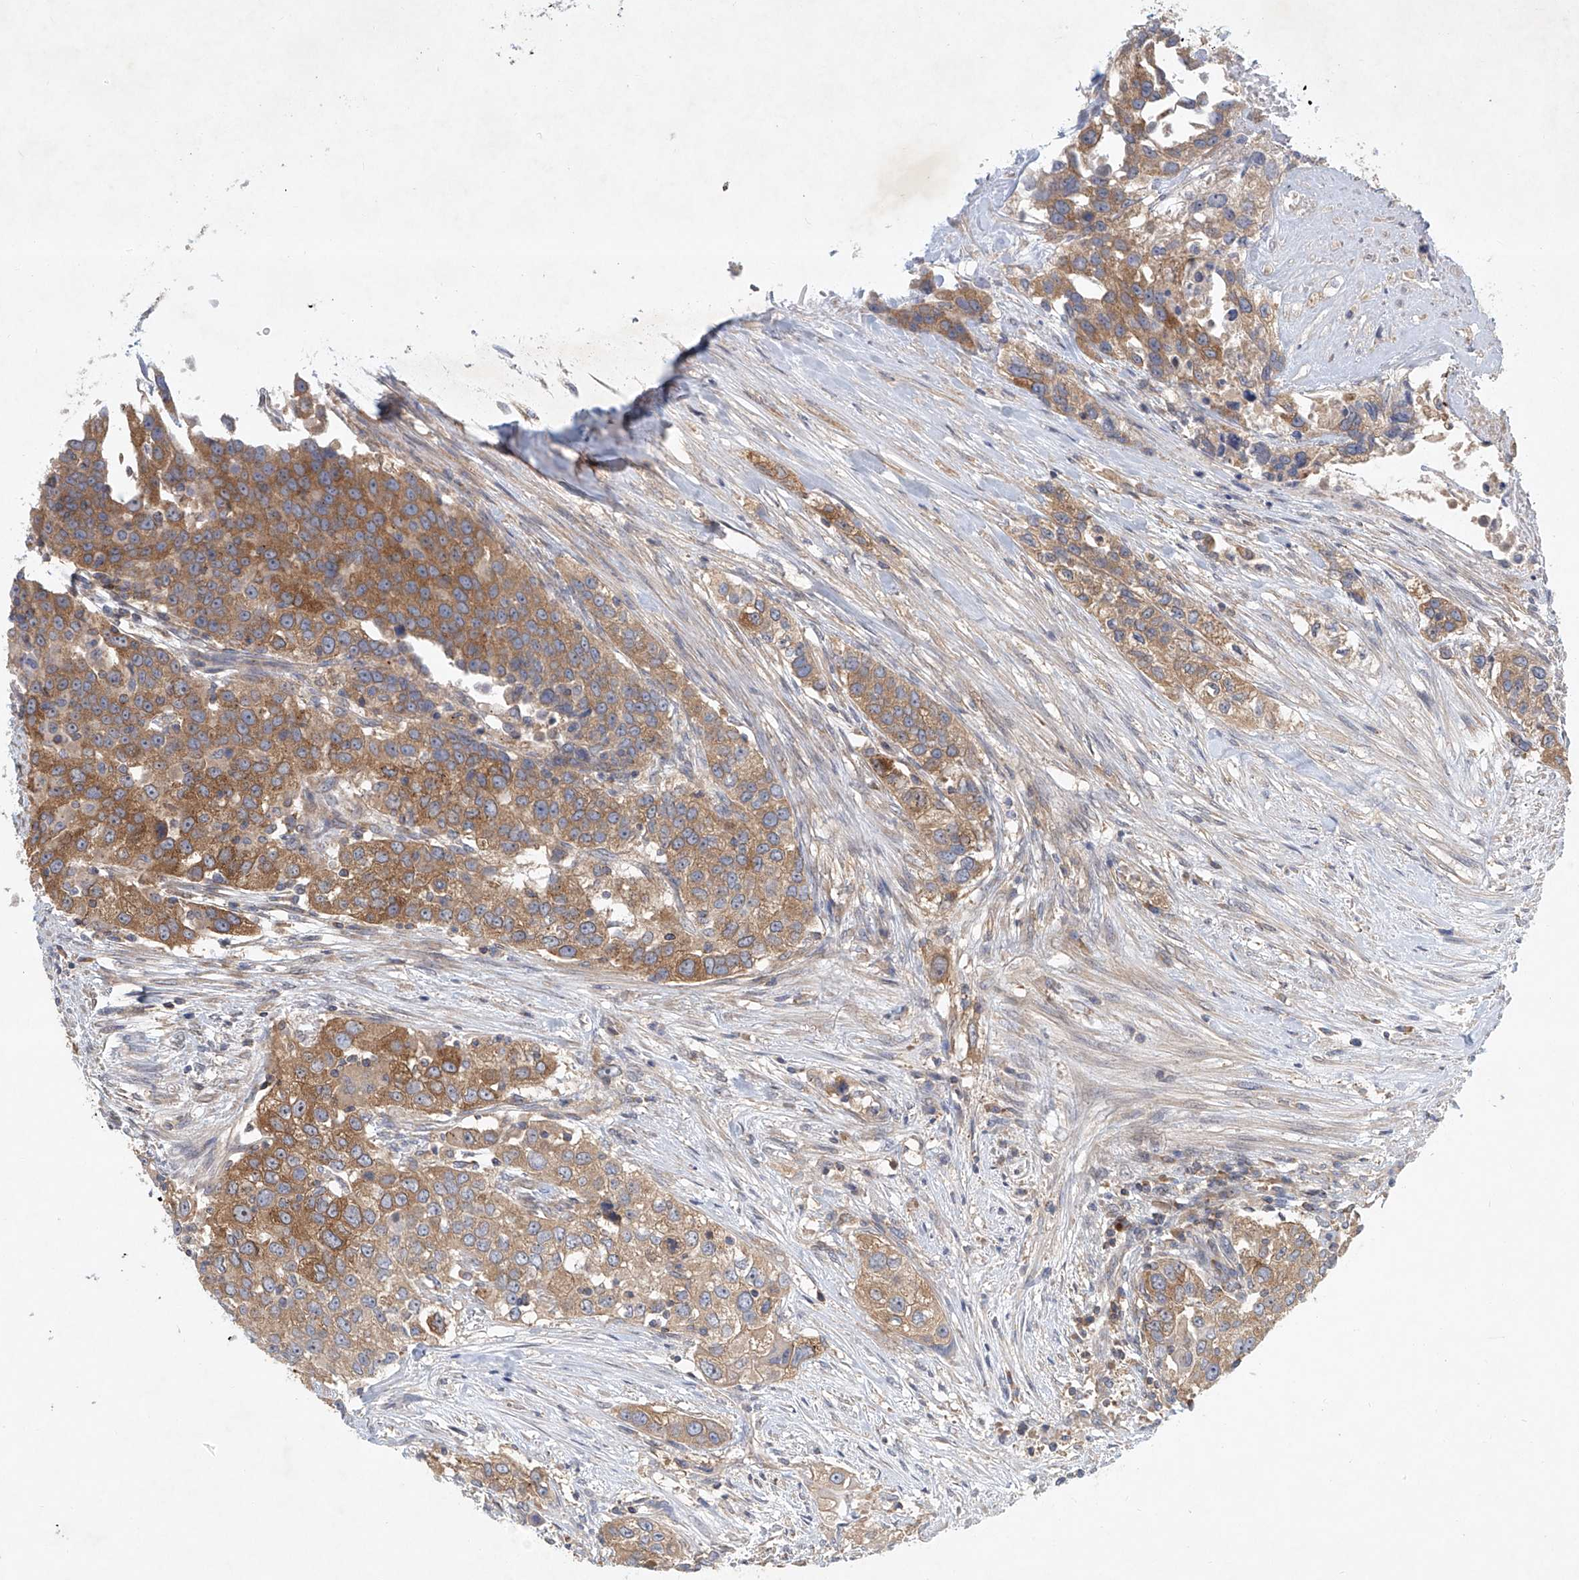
{"staining": {"intensity": "moderate", "quantity": ">75%", "location": "cytoplasmic/membranous"}, "tissue": "urothelial cancer", "cell_type": "Tumor cells", "image_type": "cancer", "snomed": [{"axis": "morphology", "description": "Urothelial carcinoma, High grade"}, {"axis": "topography", "description": "Urinary bladder"}], "caption": "A photomicrograph of human urothelial cancer stained for a protein shows moderate cytoplasmic/membranous brown staining in tumor cells. The staining was performed using DAB, with brown indicating positive protein expression. Nuclei are stained blue with hematoxylin.", "gene": "CARMIL1", "patient": {"sex": "female", "age": 80}}